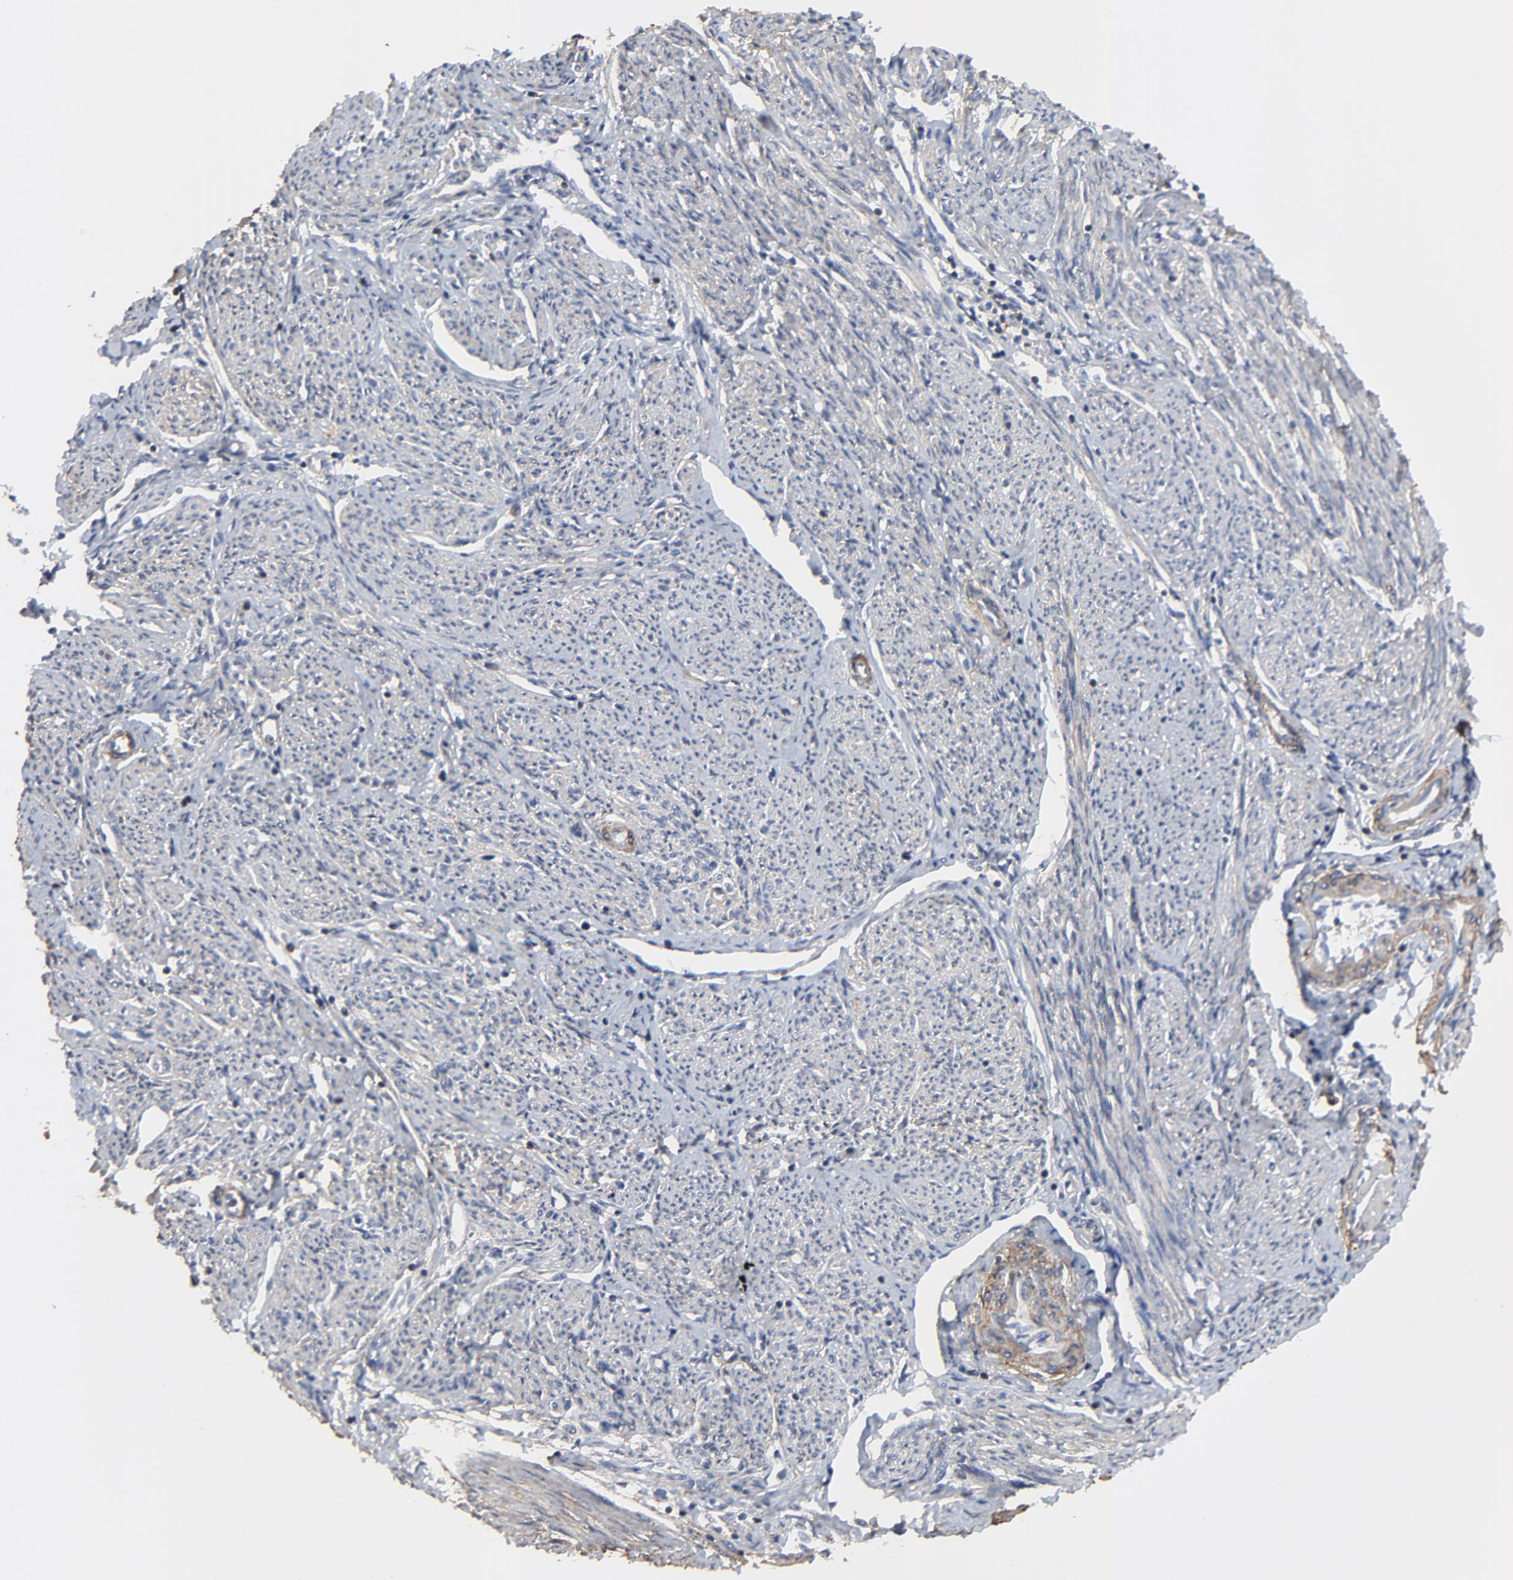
{"staining": {"intensity": "weak", "quantity": "<25%", "location": "cytoplasmic/membranous"}, "tissue": "endometrial cancer", "cell_type": "Tumor cells", "image_type": "cancer", "snomed": [{"axis": "morphology", "description": "Adenocarcinoma, NOS"}, {"axis": "topography", "description": "Endometrium"}], "caption": "IHC of human adenocarcinoma (endometrial) reveals no staining in tumor cells.", "gene": "SKAP1", "patient": {"sex": "female", "age": 75}}